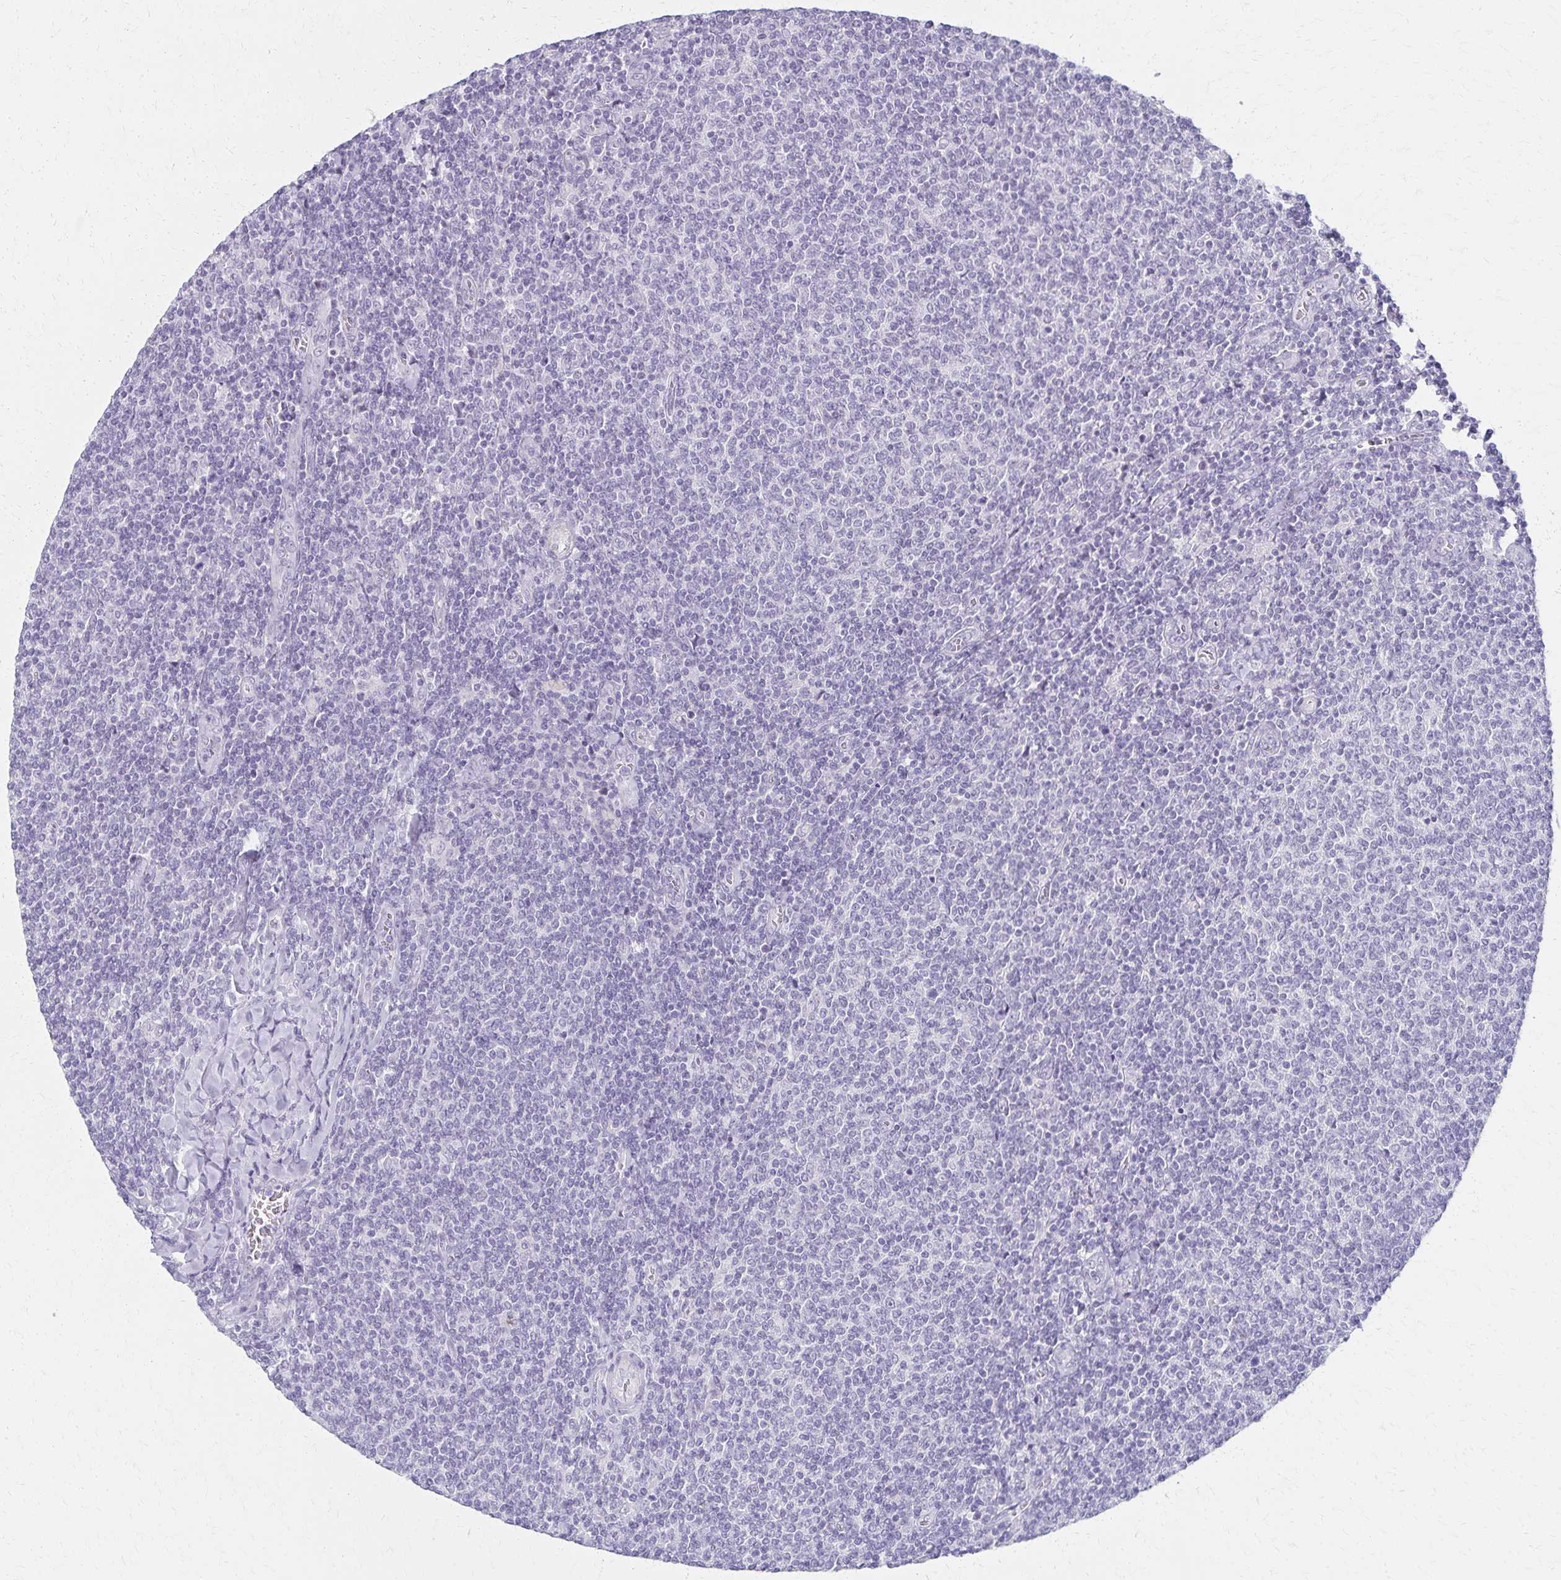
{"staining": {"intensity": "negative", "quantity": "none", "location": "none"}, "tissue": "lymphoma", "cell_type": "Tumor cells", "image_type": "cancer", "snomed": [{"axis": "morphology", "description": "Malignant lymphoma, non-Hodgkin's type, Low grade"}, {"axis": "topography", "description": "Lymph node"}], "caption": "Tumor cells show no significant protein expression in low-grade malignant lymphoma, non-Hodgkin's type.", "gene": "MORC4", "patient": {"sex": "male", "age": 52}}